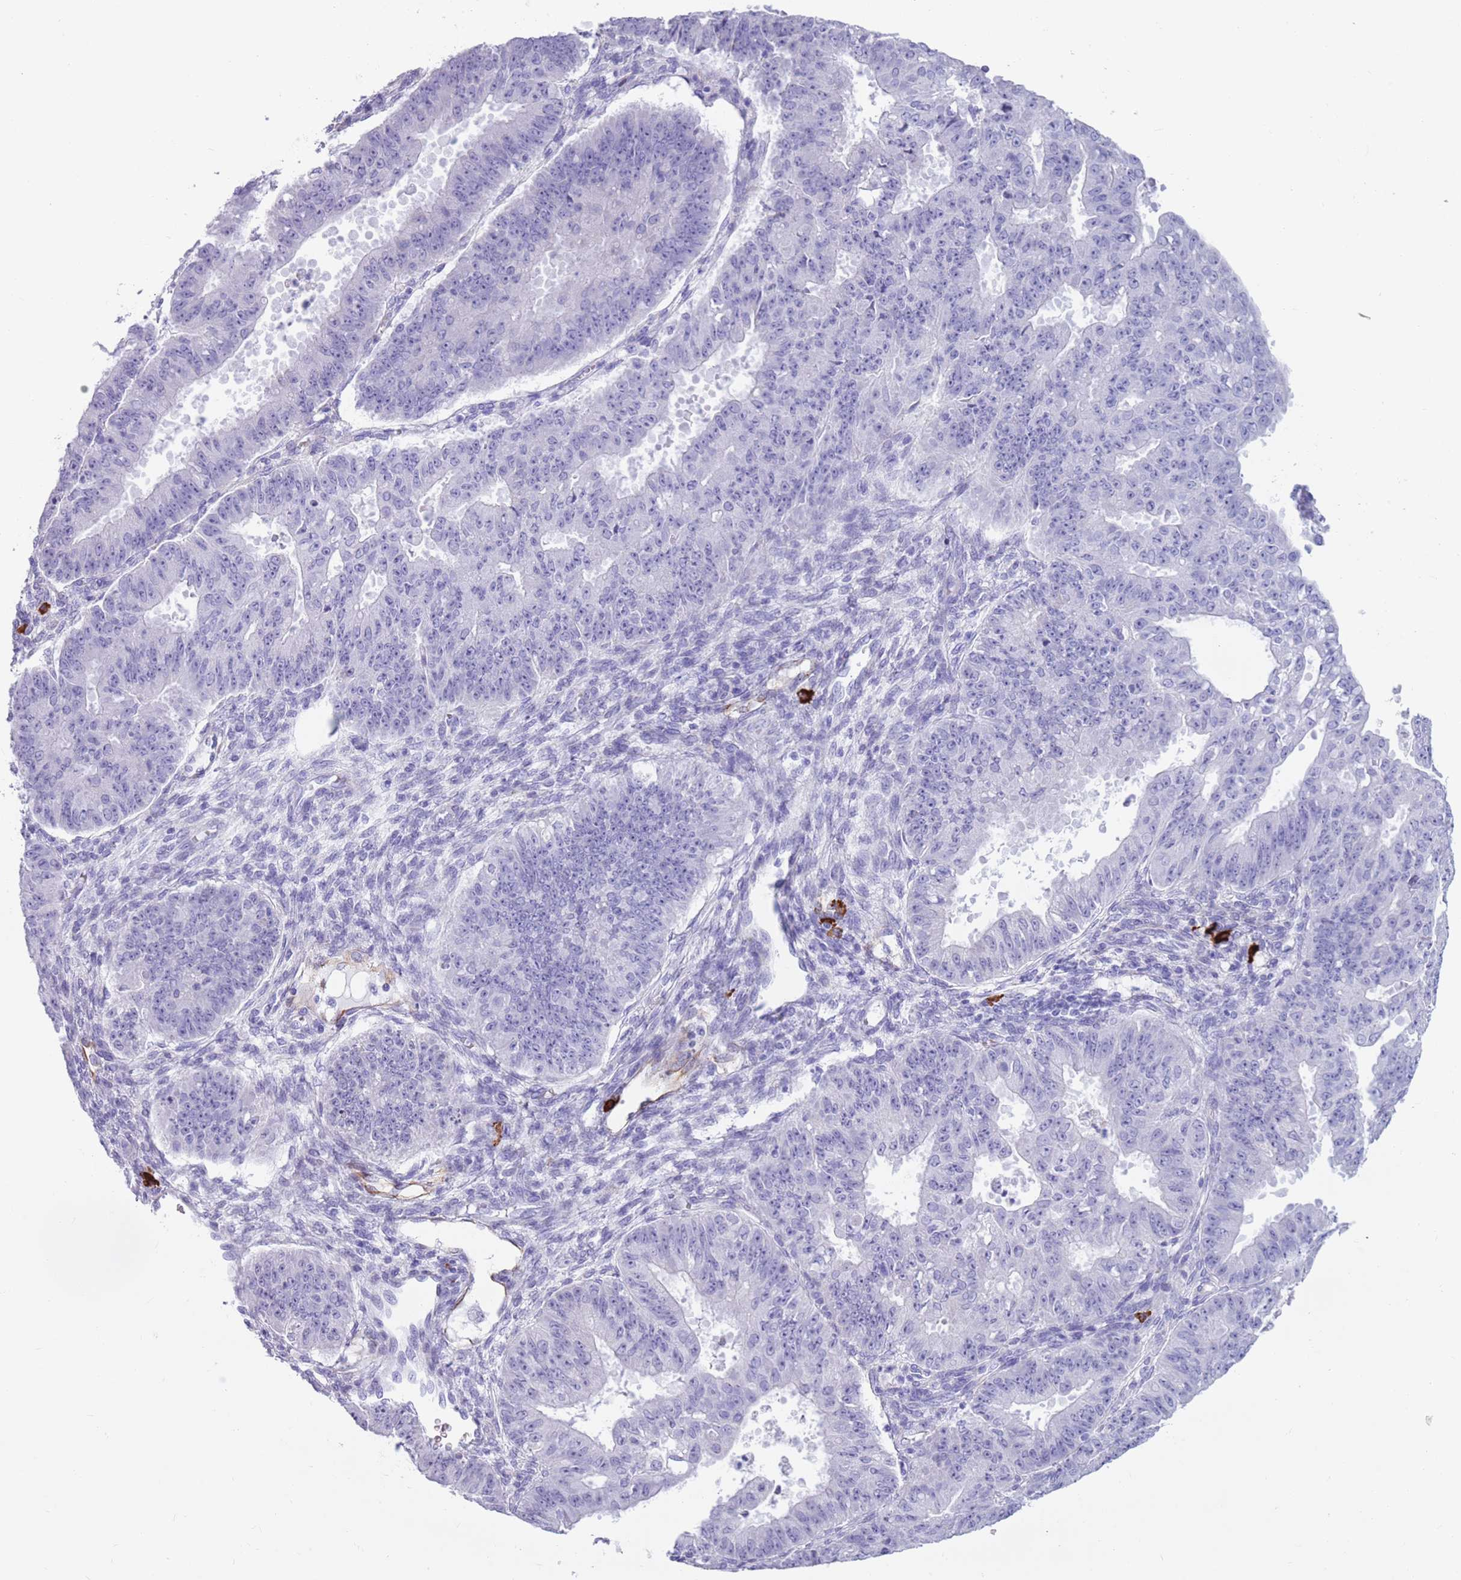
{"staining": {"intensity": "negative", "quantity": "none", "location": "none"}, "tissue": "ovarian cancer", "cell_type": "Tumor cells", "image_type": "cancer", "snomed": [{"axis": "morphology", "description": "Carcinoma, endometroid"}, {"axis": "topography", "description": "Appendix"}, {"axis": "topography", "description": "Ovary"}], "caption": "This is a micrograph of IHC staining of ovarian cancer (endometroid carcinoma), which shows no staining in tumor cells. (Immunohistochemistry (ihc), brightfield microscopy, high magnification).", "gene": "LY6G5B", "patient": {"sex": "female", "age": 42}}